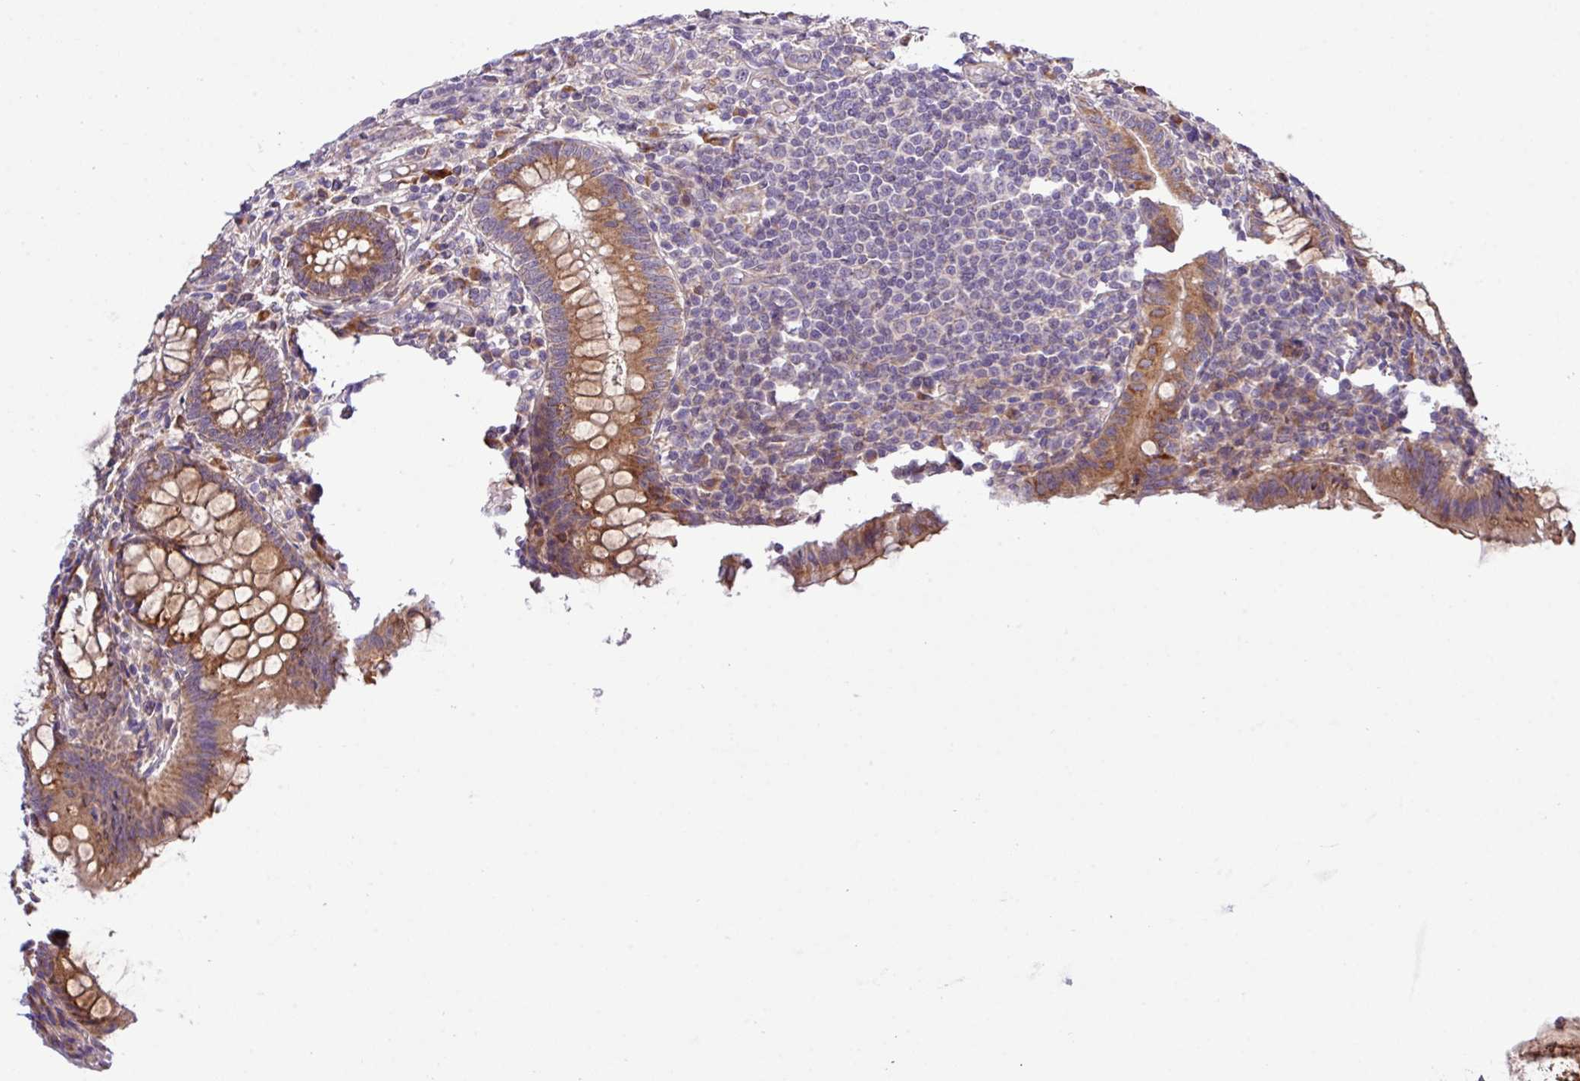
{"staining": {"intensity": "moderate", "quantity": ">75%", "location": "cytoplasmic/membranous"}, "tissue": "appendix", "cell_type": "Glandular cells", "image_type": "normal", "snomed": [{"axis": "morphology", "description": "Normal tissue, NOS"}, {"axis": "topography", "description": "Appendix"}], "caption": "Moderate cytoplasmic/membranous staining for a protein is present in about >75% of glandular cells of benign appendix using immunohistochemistry.", "gene": "TM2D2", "patient": {"sex": "male", "age": 83}}